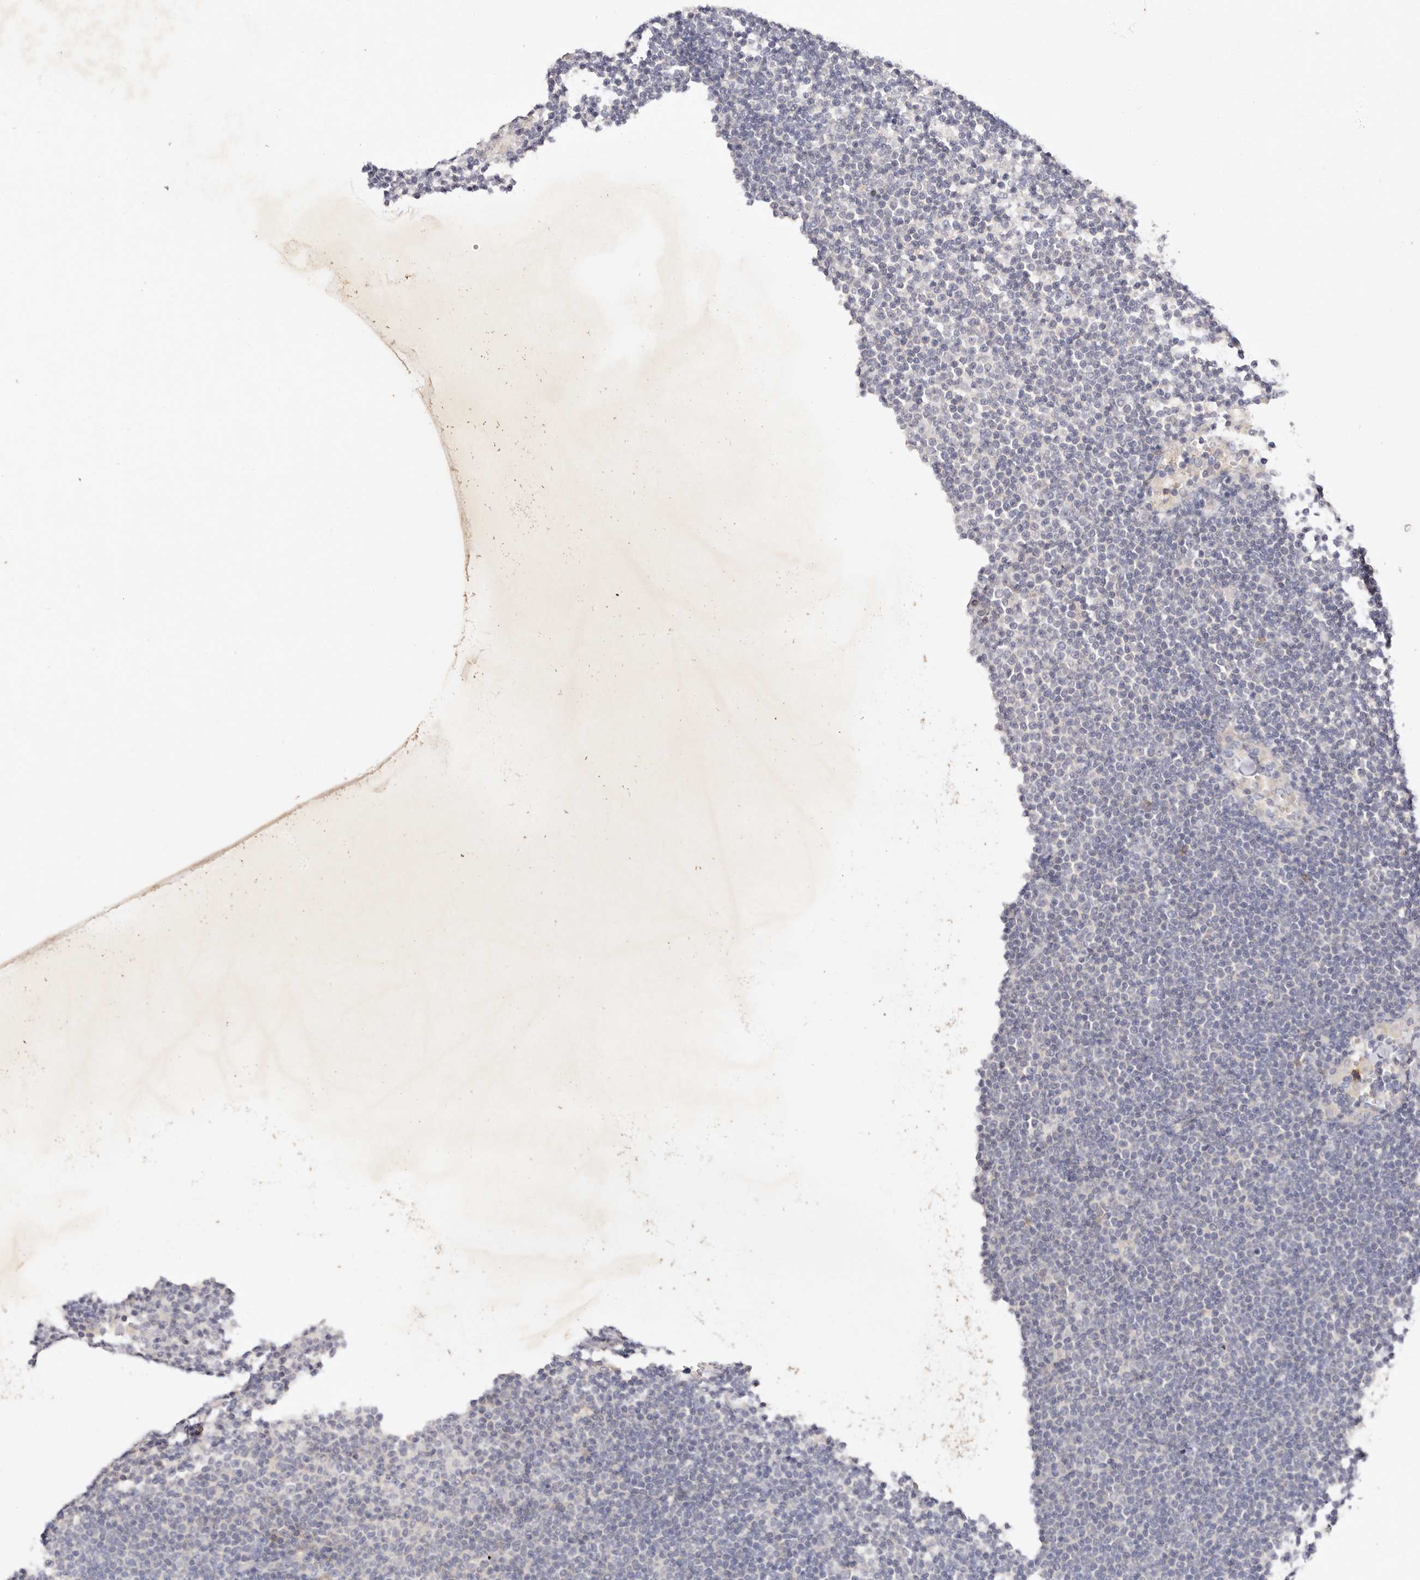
{"staining": {"intensity": "negative", "quantity": "none", "location": "none"}, "tissue": "lymphoma", "cell_type": "Tumor cells", "image_type": "cancer", "snomed": [{"axis": "morphology", "description": "Malignant lymphoma, non-Hodgkin's type, Low grade"}, {"axis": "topography", "description": "Lymph node"}], "caption": "Human lymphoma stained for a protein using immunohistochemistry (IHC) demonstrates no staining in tumor cells.", "gene": "S1PR5", "patient": {"sex": "female", "age": 53}}